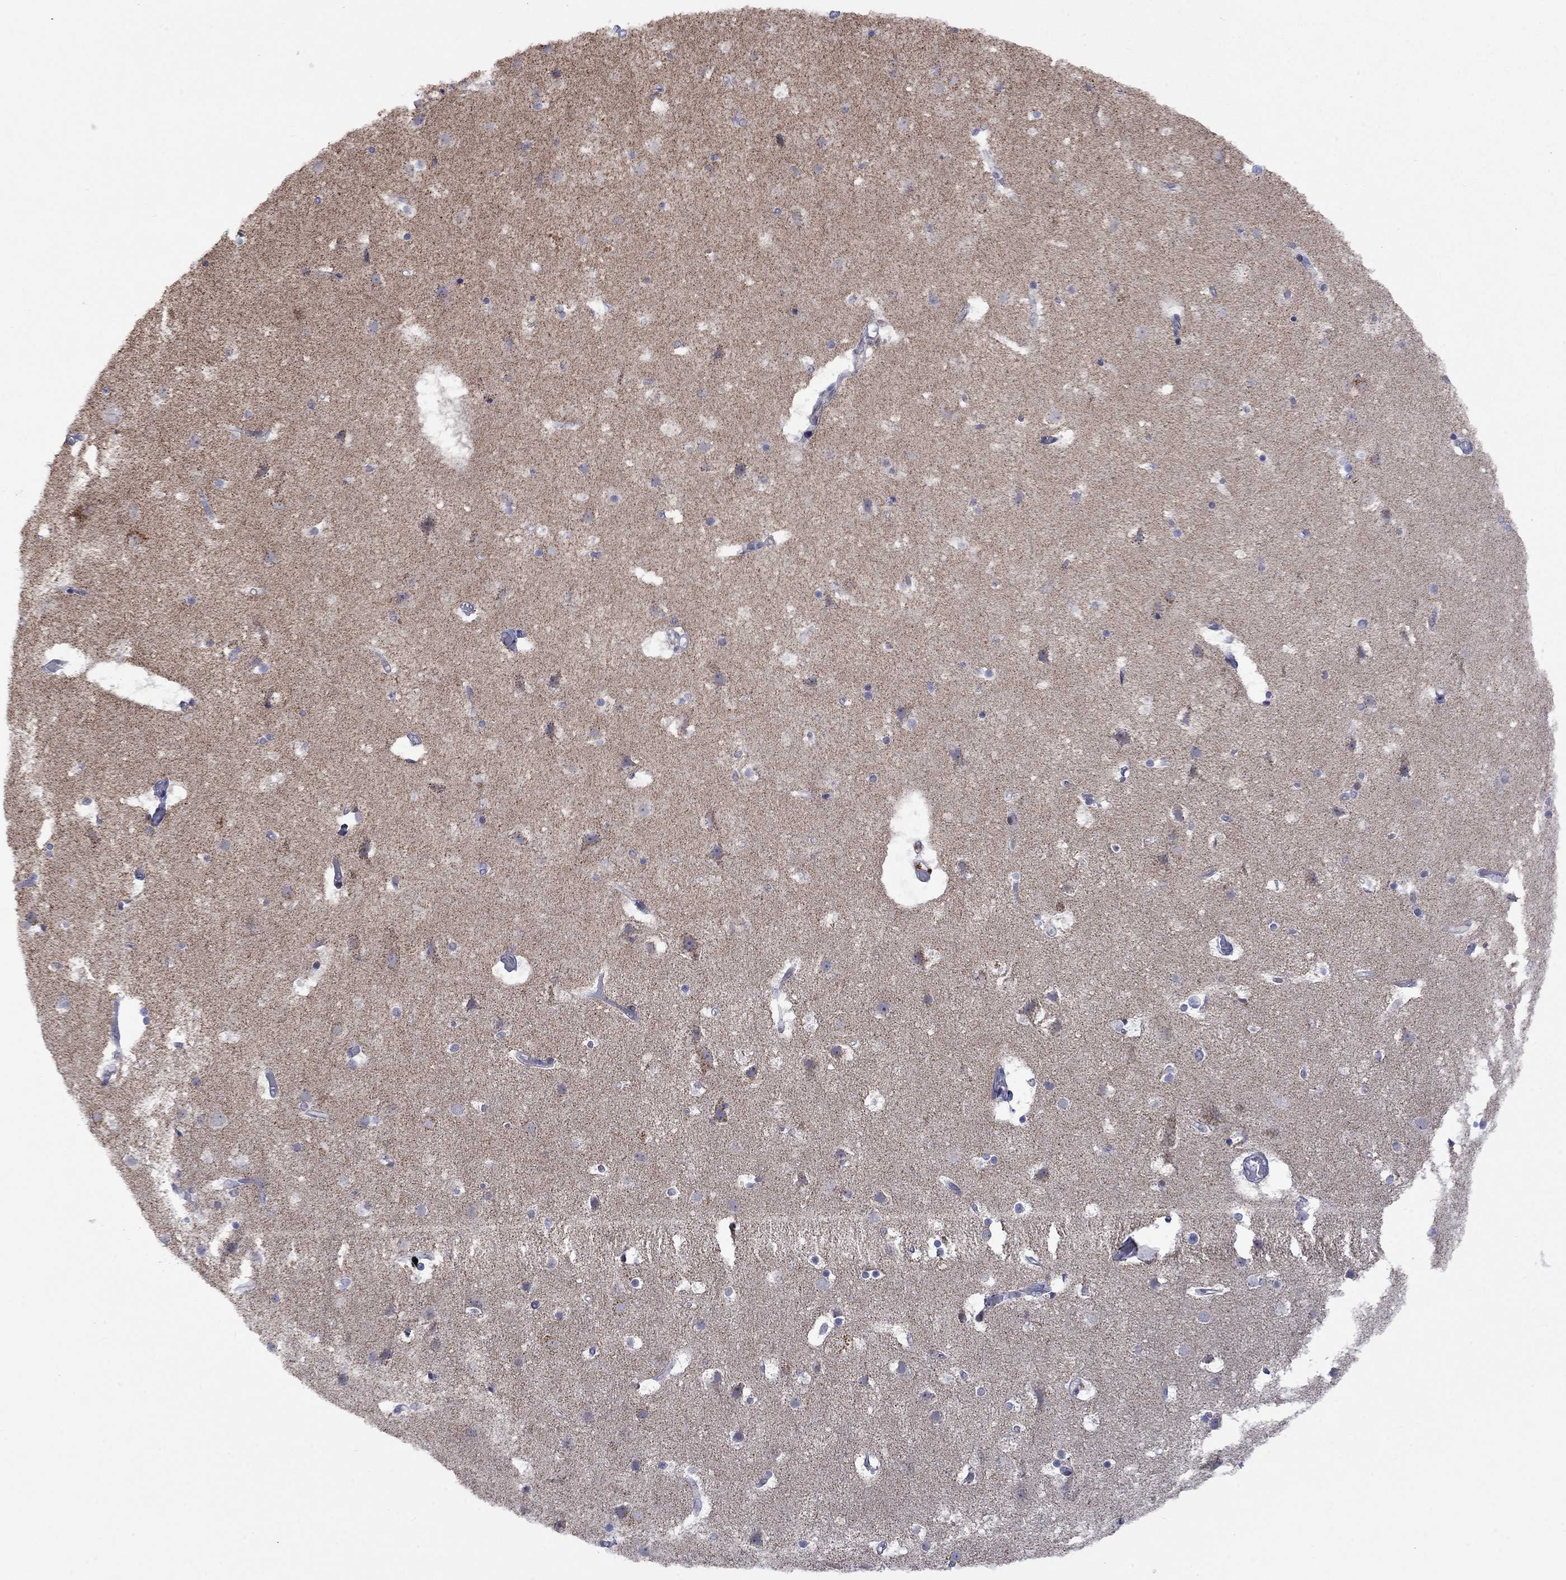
{"staining": {"intensity": "negative", "quantity": "none", "location": "none"}, "tissue": "cerebral cortex", "cell_type": "Endothelial cells", "image_type": "normal", "snomed": [{"axis": "morphology", "description": "Normal tissue, NOS"}, {"axis": "topography", "description": "Cerebral cortex"}], "caption": "Immunohistochemistry (IHC) micrograph of unremarkable human cerebral cortex stained for a protein (brown), which reveals no staining in endothelial cells.", "gene": "KCNJ16", "patient": {"sex": "female", "age": 52}}